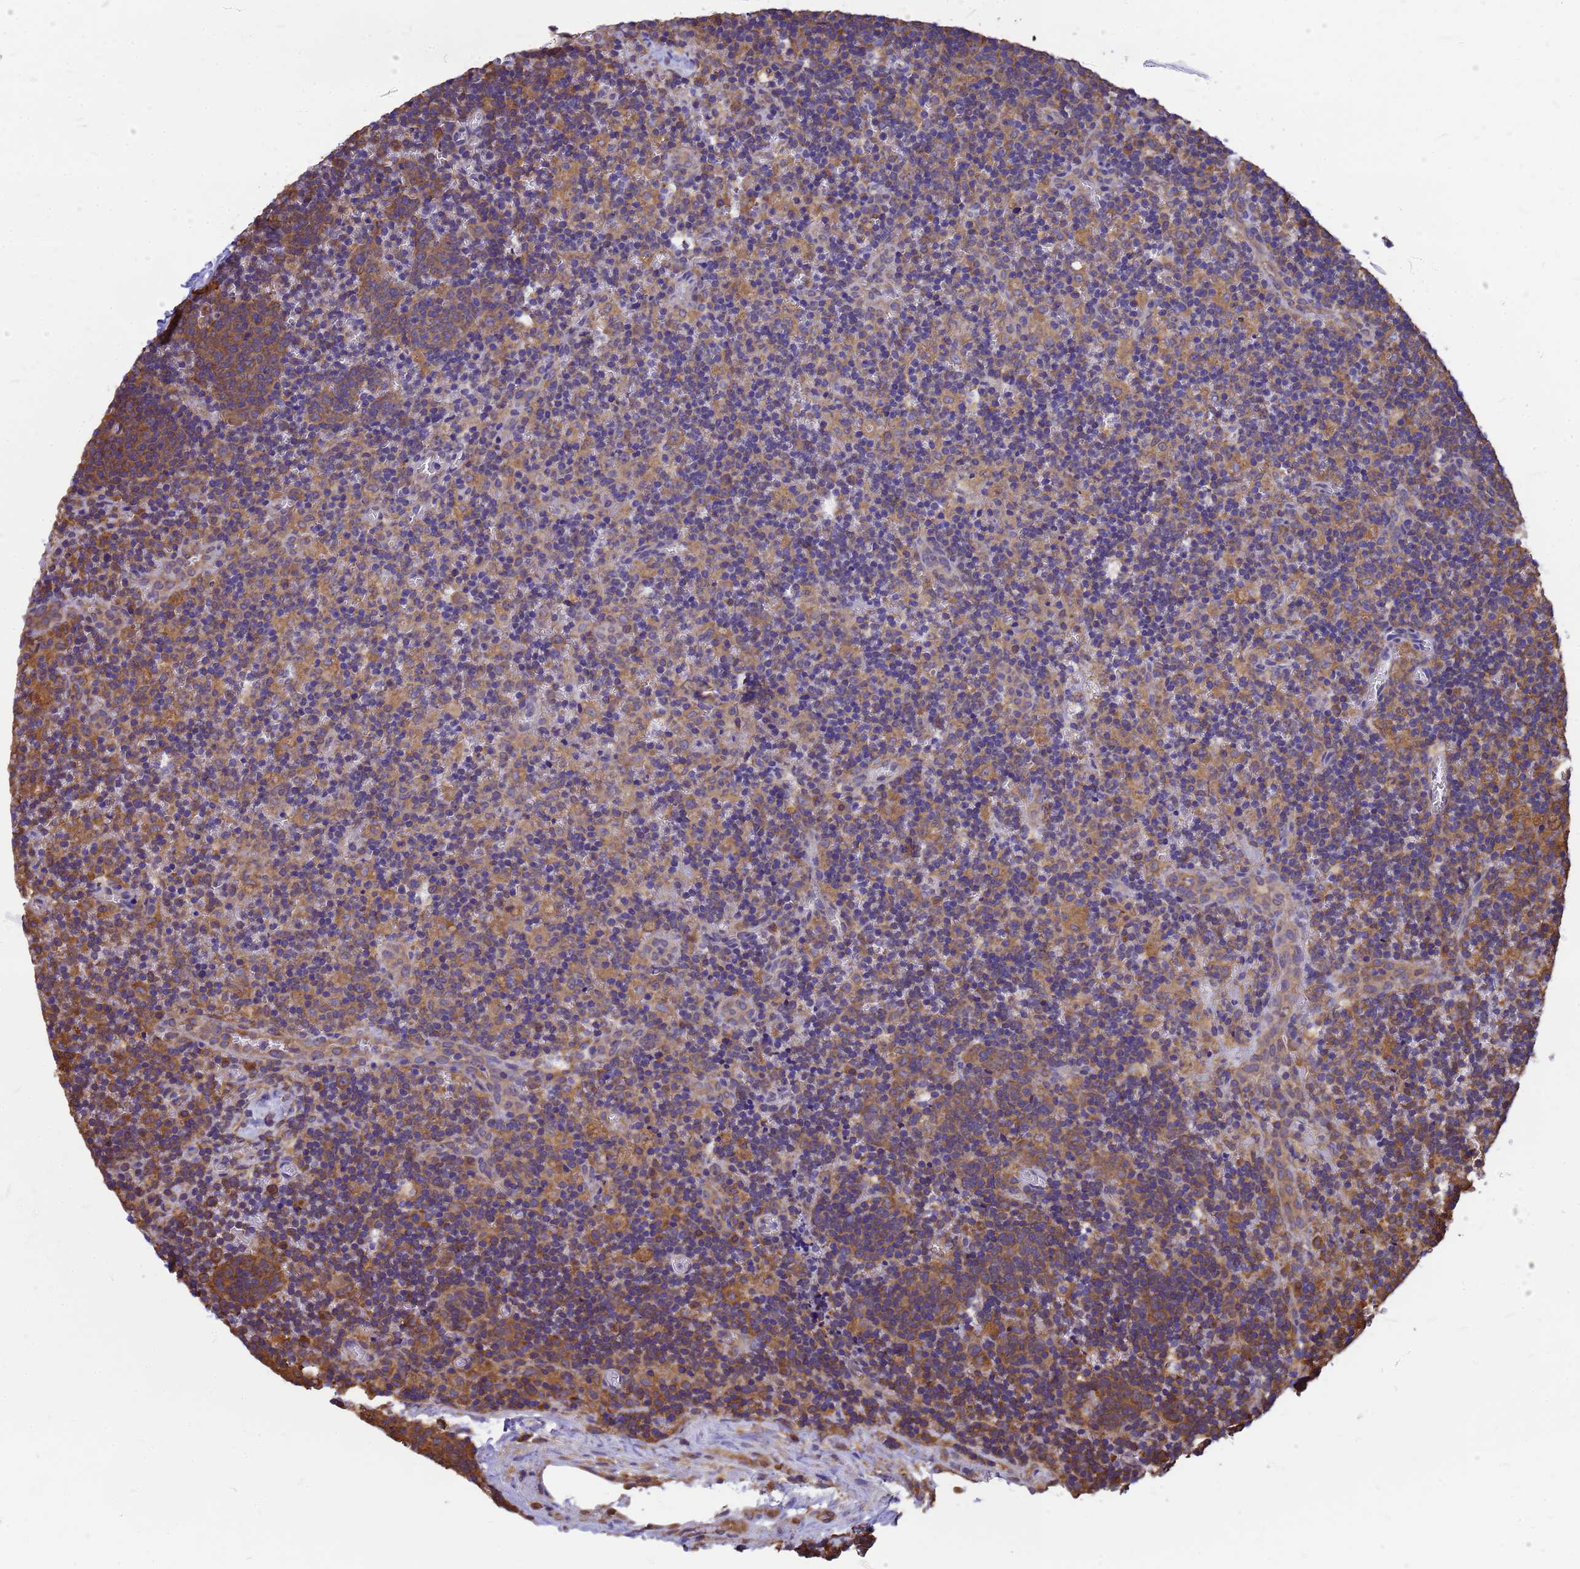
{"staining": {"intensity": "moderate", "quantity": "<25%", "location": "cytoplasmic/membranous"}, "tissue": "lymph node", "cell_type": "Non-germinal center cells", "image_type": "normal", "snomed": [{"axis": "morphology", "description": "Normal tissue, NOS"}, {"axis": "topography", "description": "Lymph node"}], "caption": "IHC (DAB) staining of benign human lymph node demonstrates moderate cytoplasmic/membranous protein staining in approximately <25% of non-germinal center cells.", "gene": "GID4", "patient": {"sex": "male", "age": 58}}